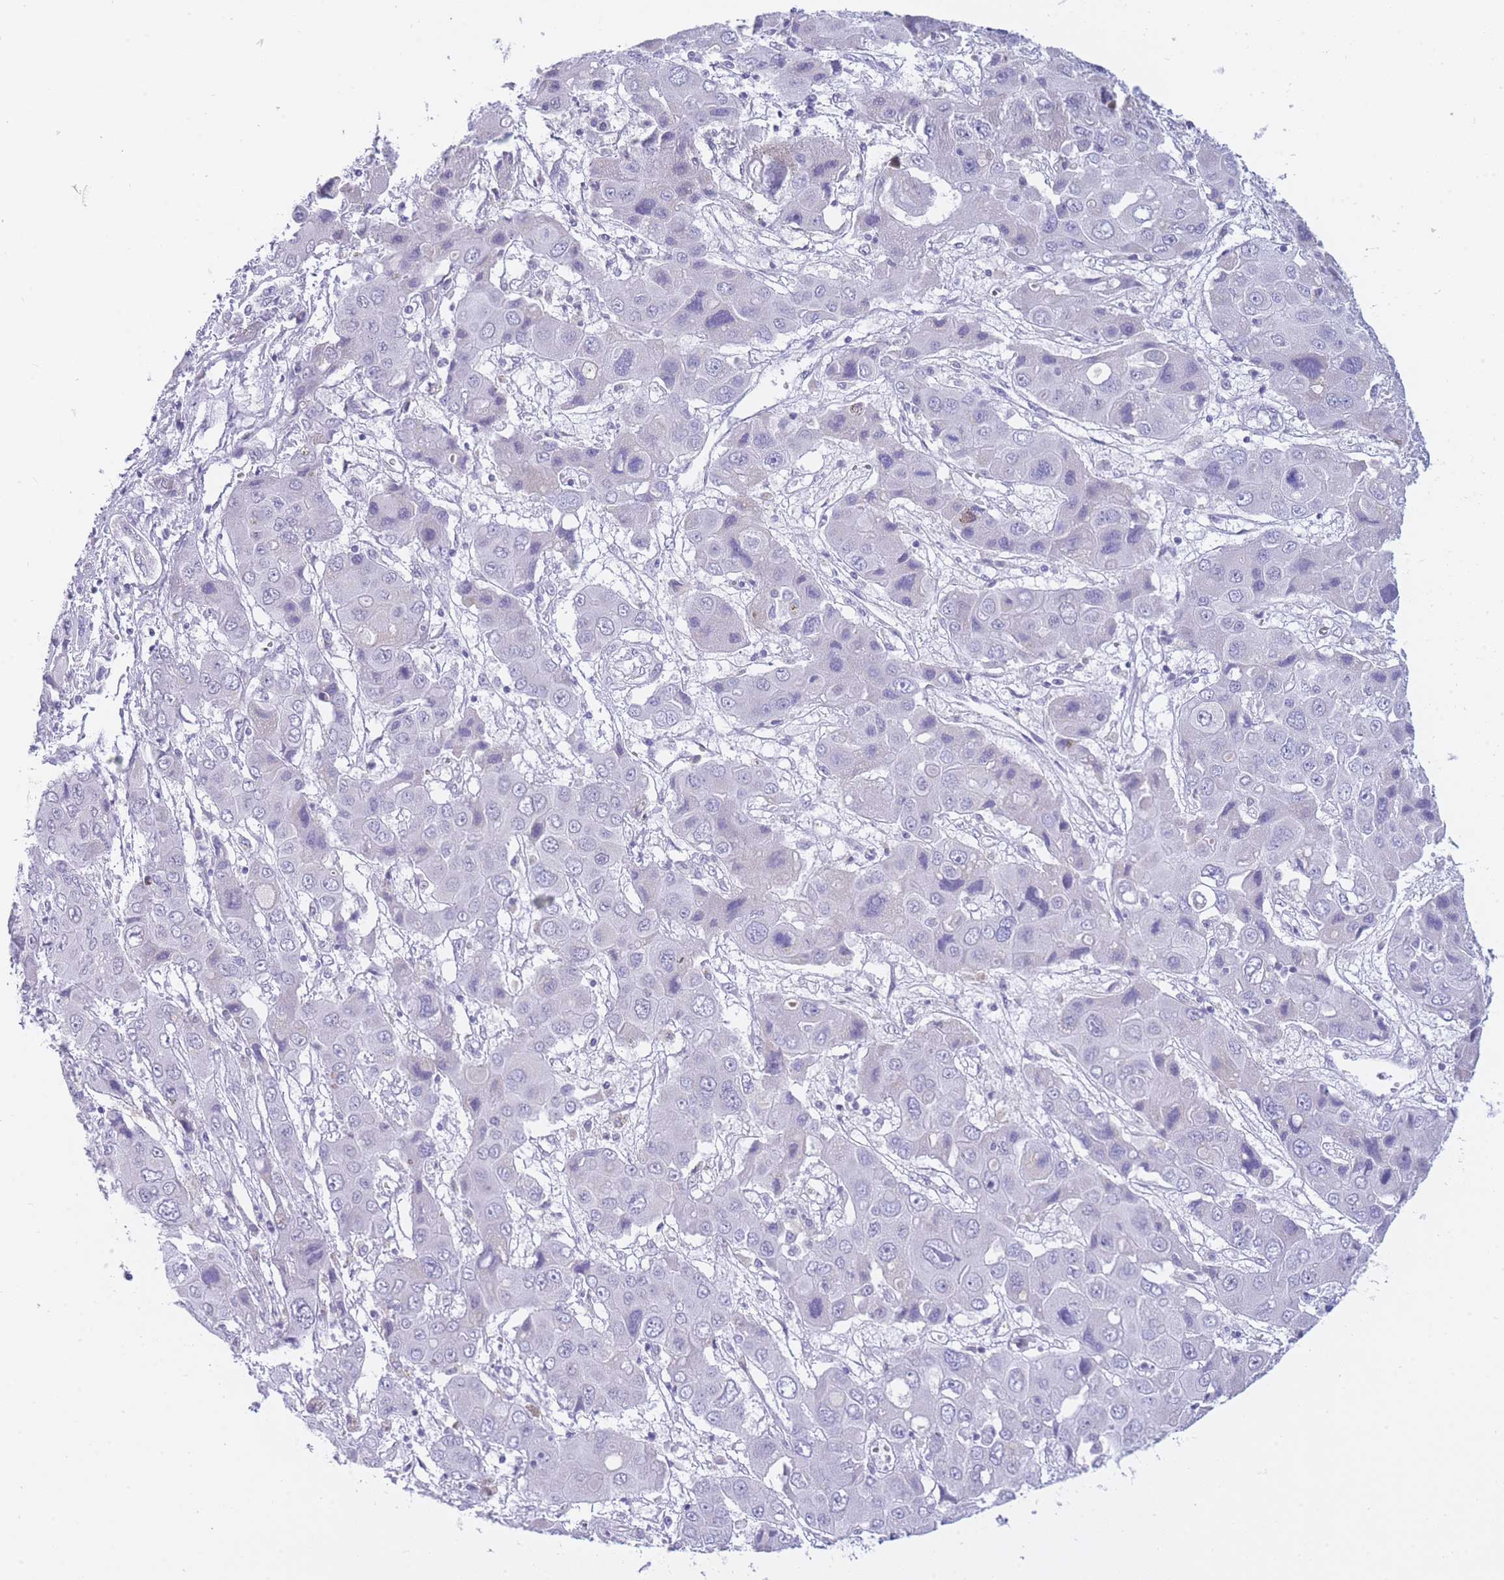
{"staining": {"intensity": "negative", "quantity": "none", "location": "none"}, "tissue": "liver cancer", "cell_type": "Tumor cells", "image_type": "cancer", "snomed": [{"axis": "morphology", "description": "Cholangiocarcinoma"}, {"axis": "topography", "description": "Liver"}], "caption": "High power microscopy micrograph of an immunohistochemistry (IHC) photomicrograph of liver cancer, revealing no significant positivity in tumor cells.", "gene": "FRAT2", "patient": {"sex": "male", "age": 67}}